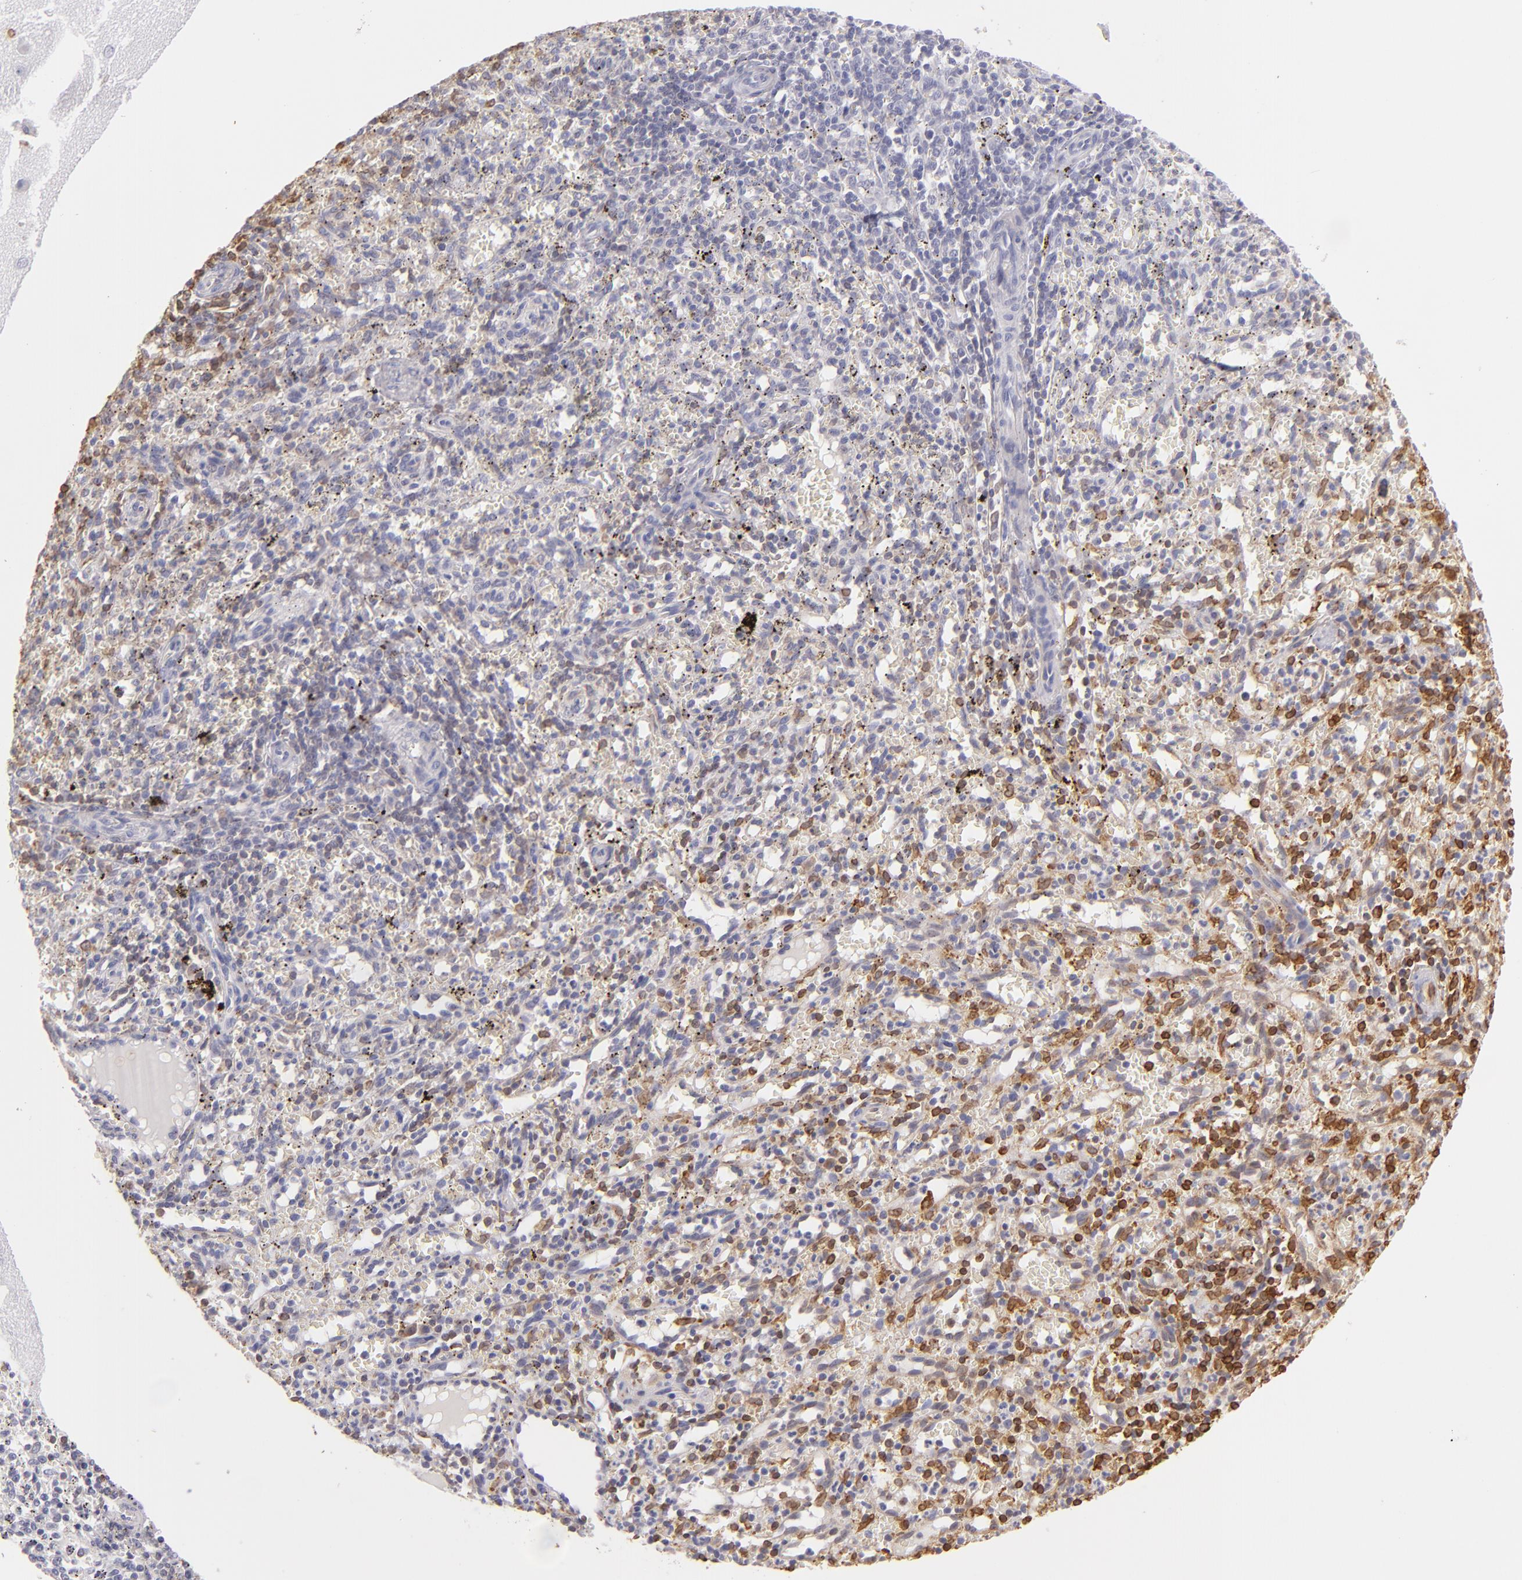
{"staining": {"intensity": "moderate", "quantity": "25%-75%", "location": "cytoplasmic/membranous"}, "tissue": "spleen", "cell_type": "Cells in red pulp", "image_type": "normal", "snomed": [{"axis": "morphology", "description": "Normal tissue, NOS"}, {"axis": "topography", "description": "Spleen"}], "caption": "DAB immunohistochemical staining of normal spleen displays moderate cytoplasmic/membranous protein positivity in about 25%-75% of cells in red pulp.", "gene": "CD74", "patient": {"sex": "female", "age": 10}}